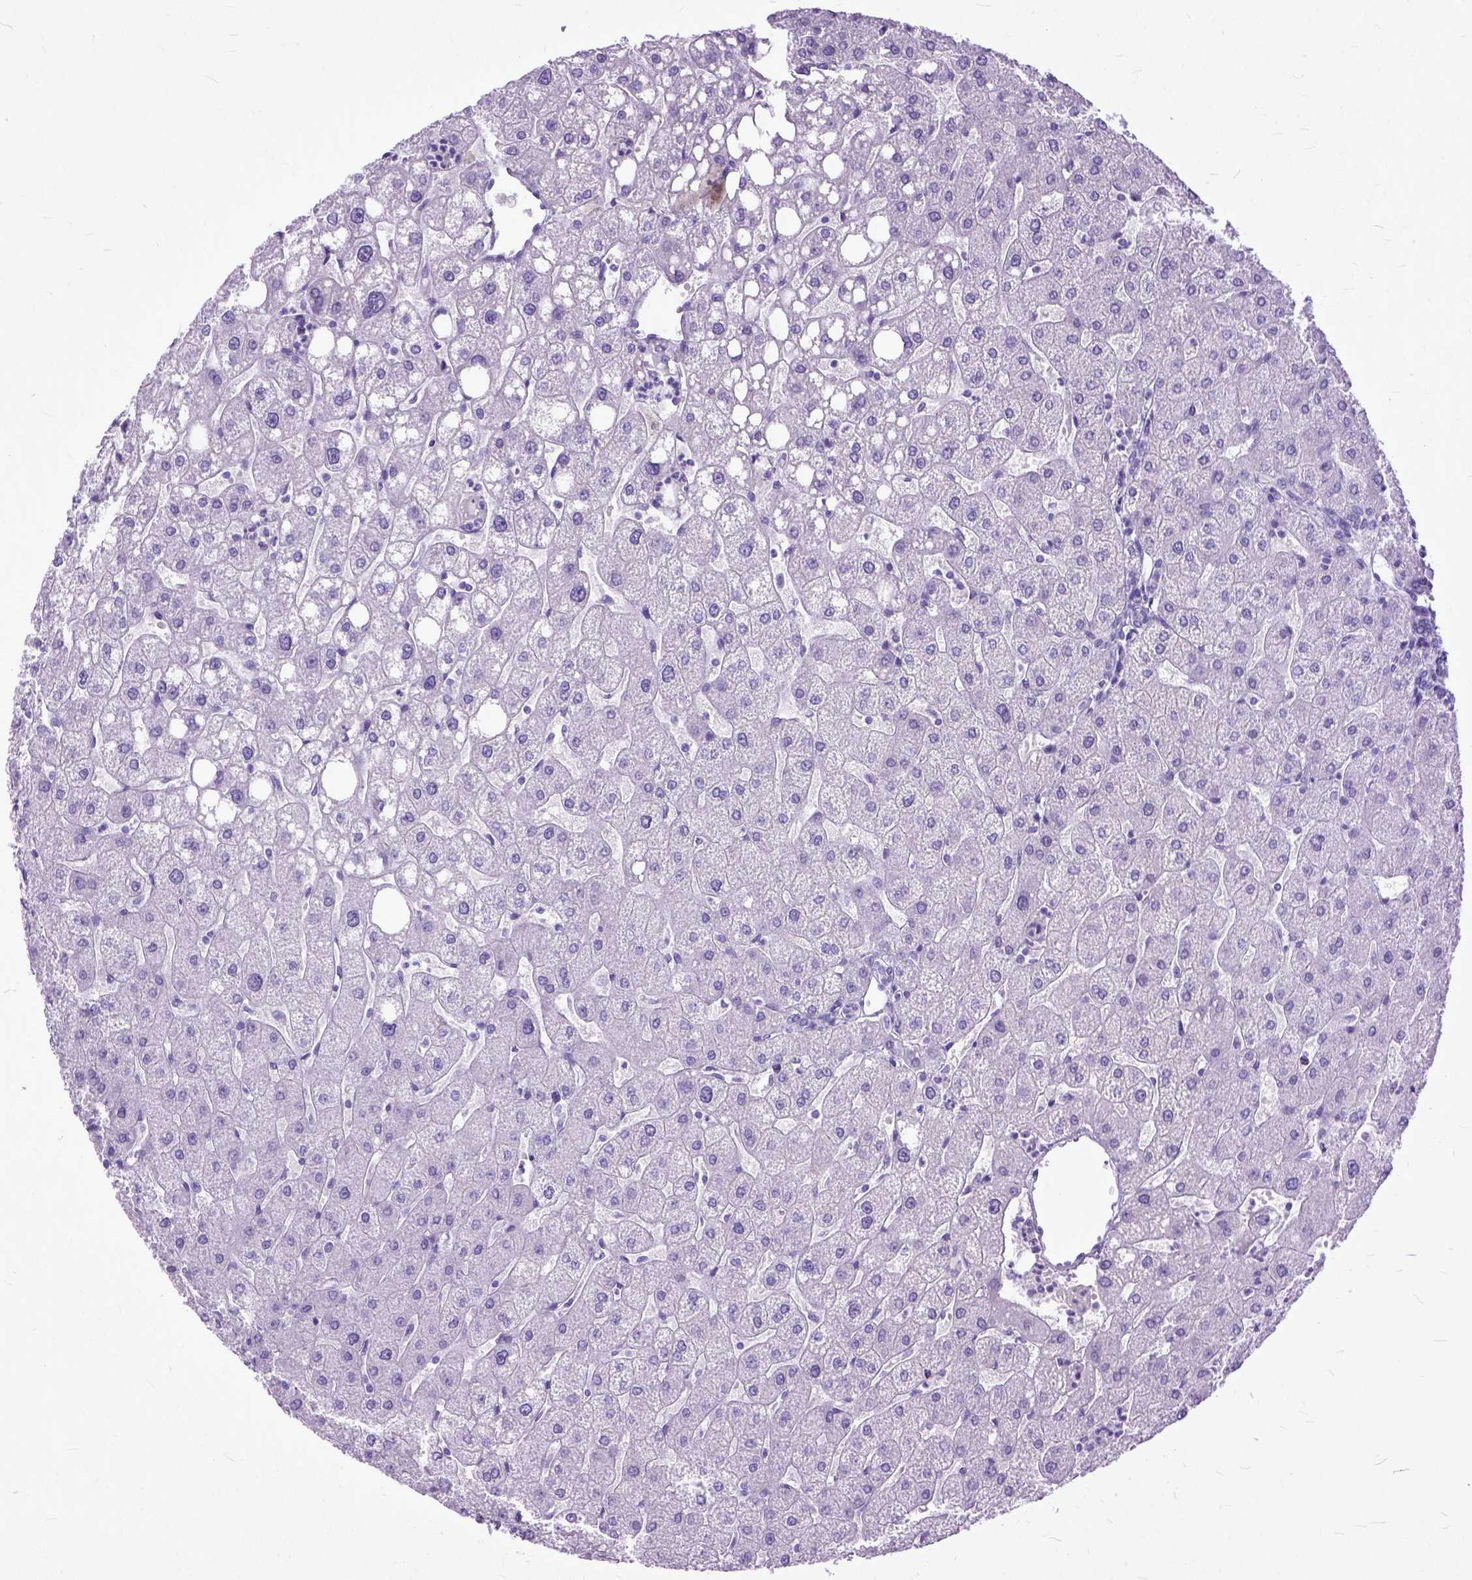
{"staining": {"intensity": "negative", "quantity": "none", "location": "none"}, "tissue": "liver", "cell_type": "Cholangiocytes", "image_type": "normal", "snomed": [{"axis": "morphology", "description": "Normal tissue, NOS"}, {"axis": "topography", "description": "Liver"}], "caption": "There is no significant staining in cholangiocytes of liver.", "gene": "GNGT1", "patient": {"sex": "male", "age": 67}}